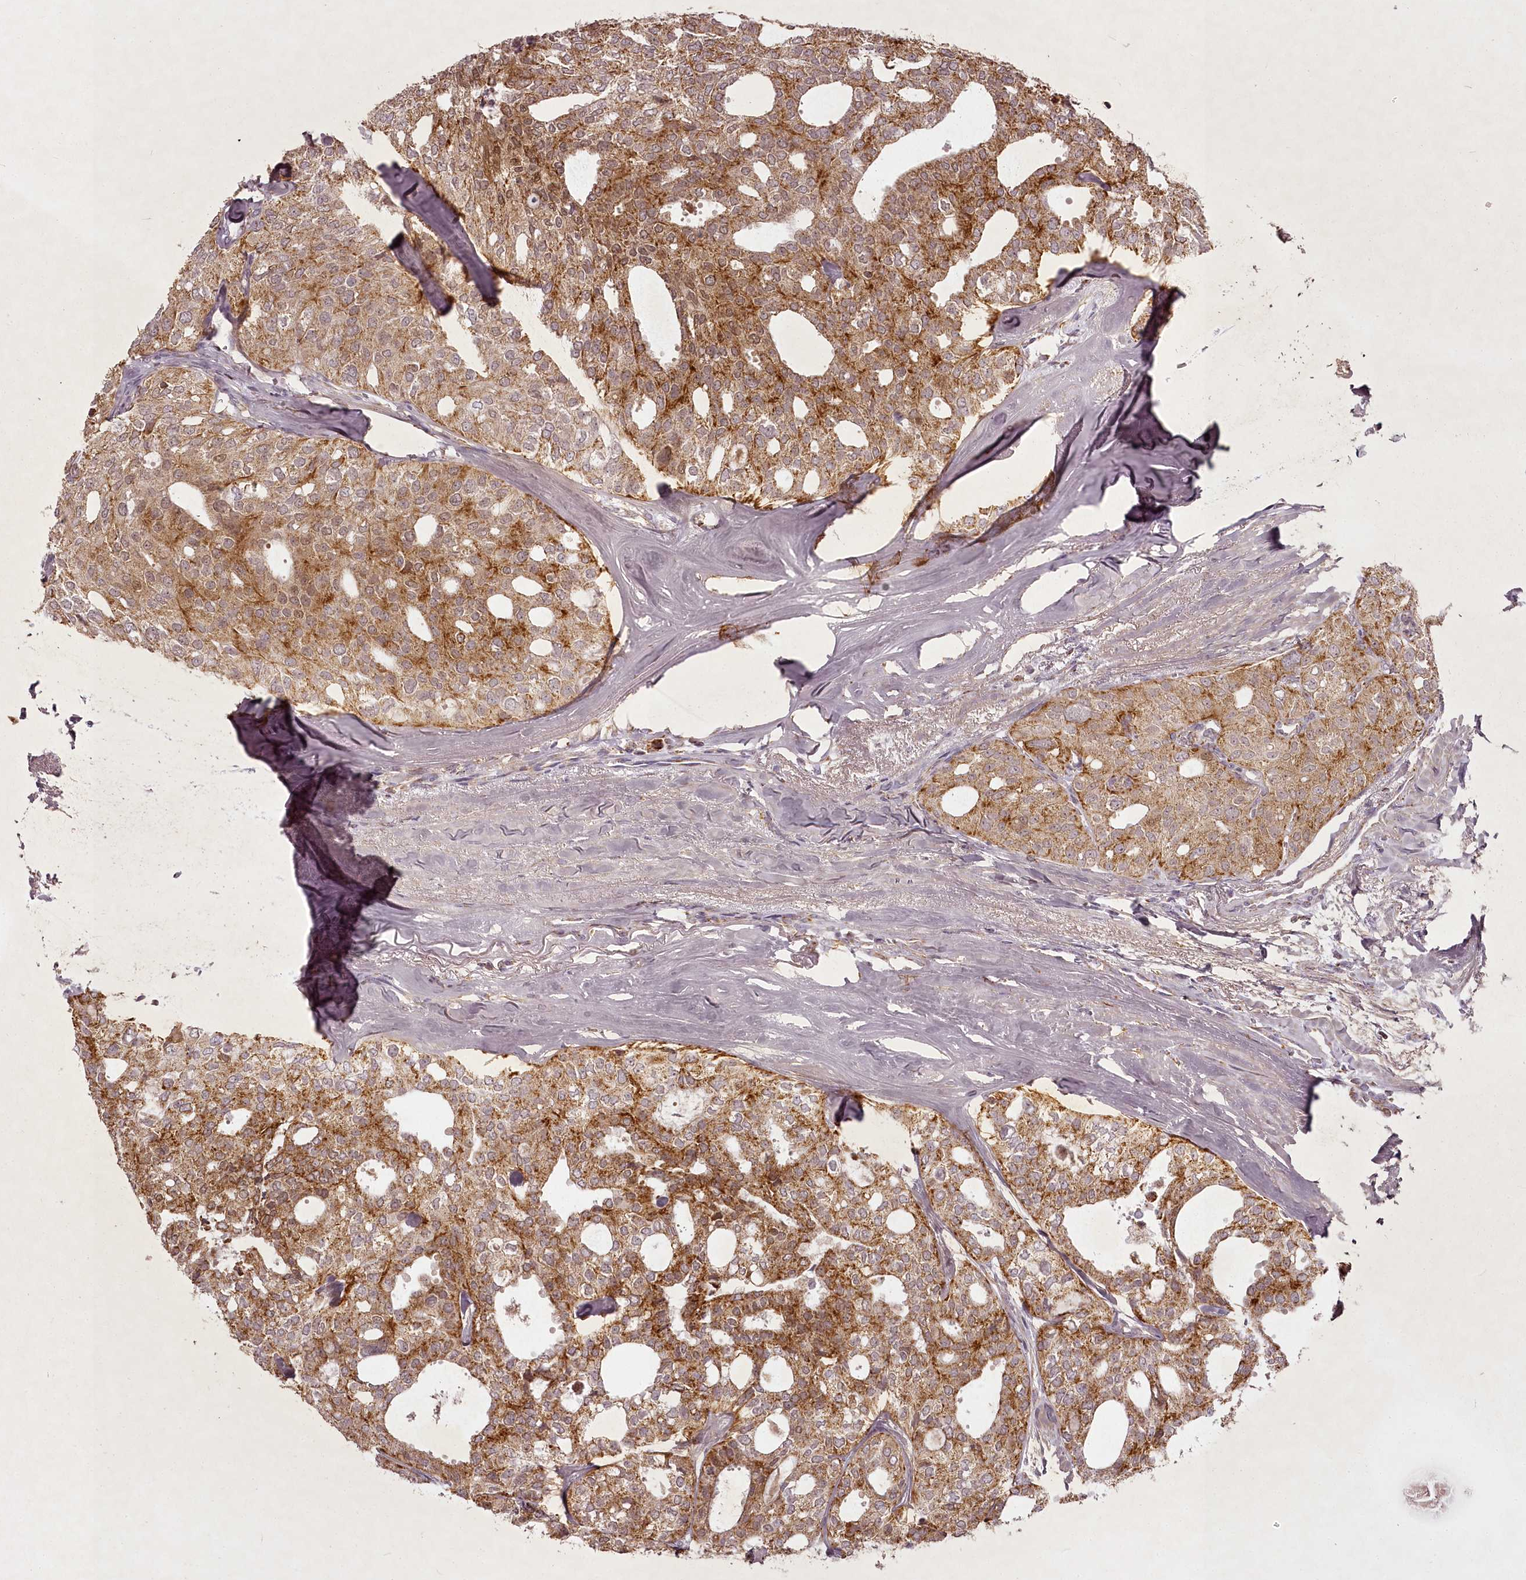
{"staining": {"intensity": "moderate", "quantity": ">75%", "location": "cytoplasmic/membranous"}, "tissue": "thyroid cancer", "cell_type": "Tumor cells", "image_type": "cancer", "snomed": [{"axis": "morphology", "description": "Follicular adenoma carcinoma, NOS"}, {"axis": "topography", "description": "Thyroid gland"}], "caption": "Immunohistochemistry (IHC) staining of follicular adenoma carcinoma (thyroid), which shows medium levels of moderate cytoplasmic/membranous expression in about >75% of tumor cells indicating moderate cytoplasmic/membranous protein staining. The staining was performed using DAB (brown) for protein detection and nuclei were counterstained in hematoxylin (blue).", "gene": "CHCHD2", "patient": {"sex": "male", "age": 75}}